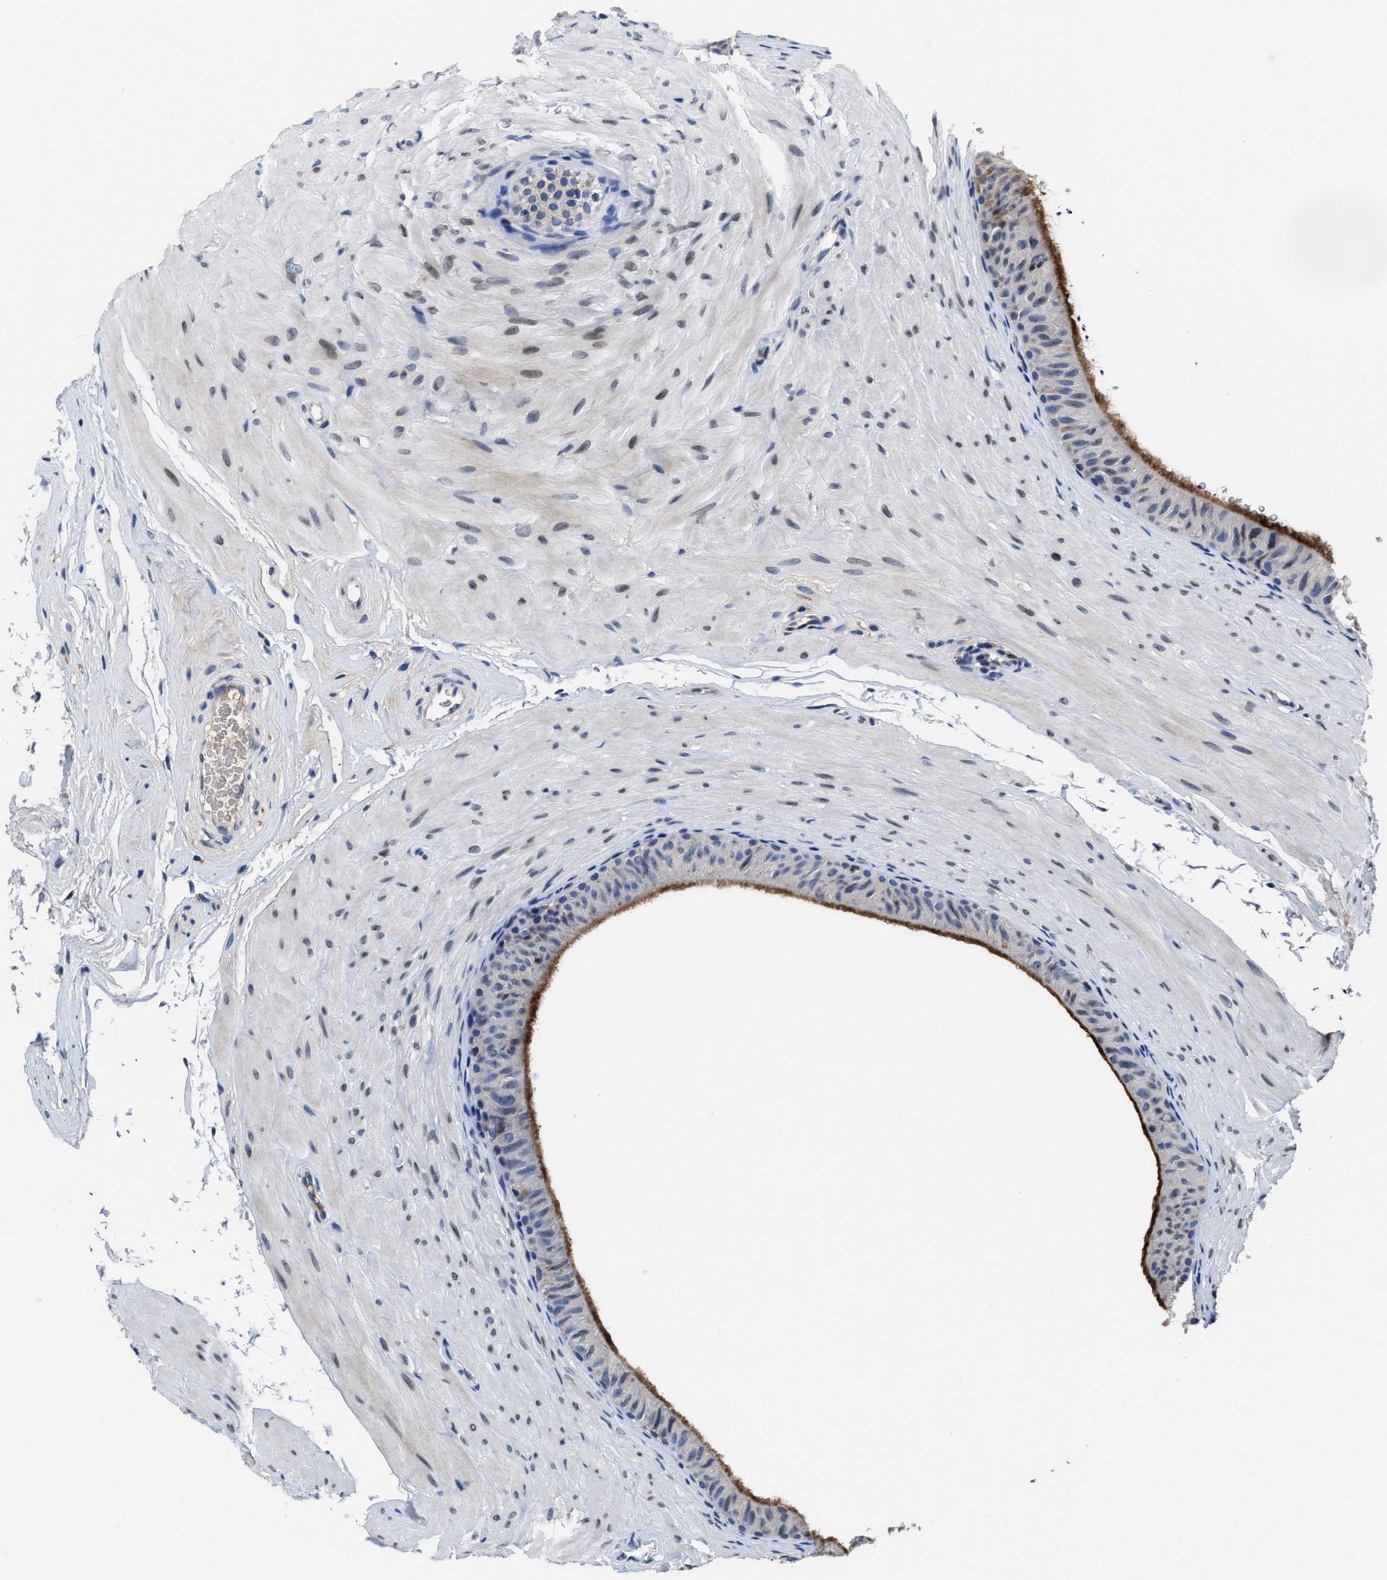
{"staining": {"intensity": "strong", "quantity": ">75%", "location": "cytoplasmic/membranous"}, "tissue": "epididymis", "cell_type": "Glandular cells", "image_type": "normal", "snomed": [{"axis": "morphology", "description": "Normal tissue, NOS"}, {"axis": "topography", "description": "Epididymis"}], "caption": "Approximately >75% of glandular cells in unremarkable epididymis display strong cytoplasmic/membranous protein expression as visualized by brown immunohistochemical staining.", "gene": "CACNA1D", "patient": {"sex": "male", "age": 34}}